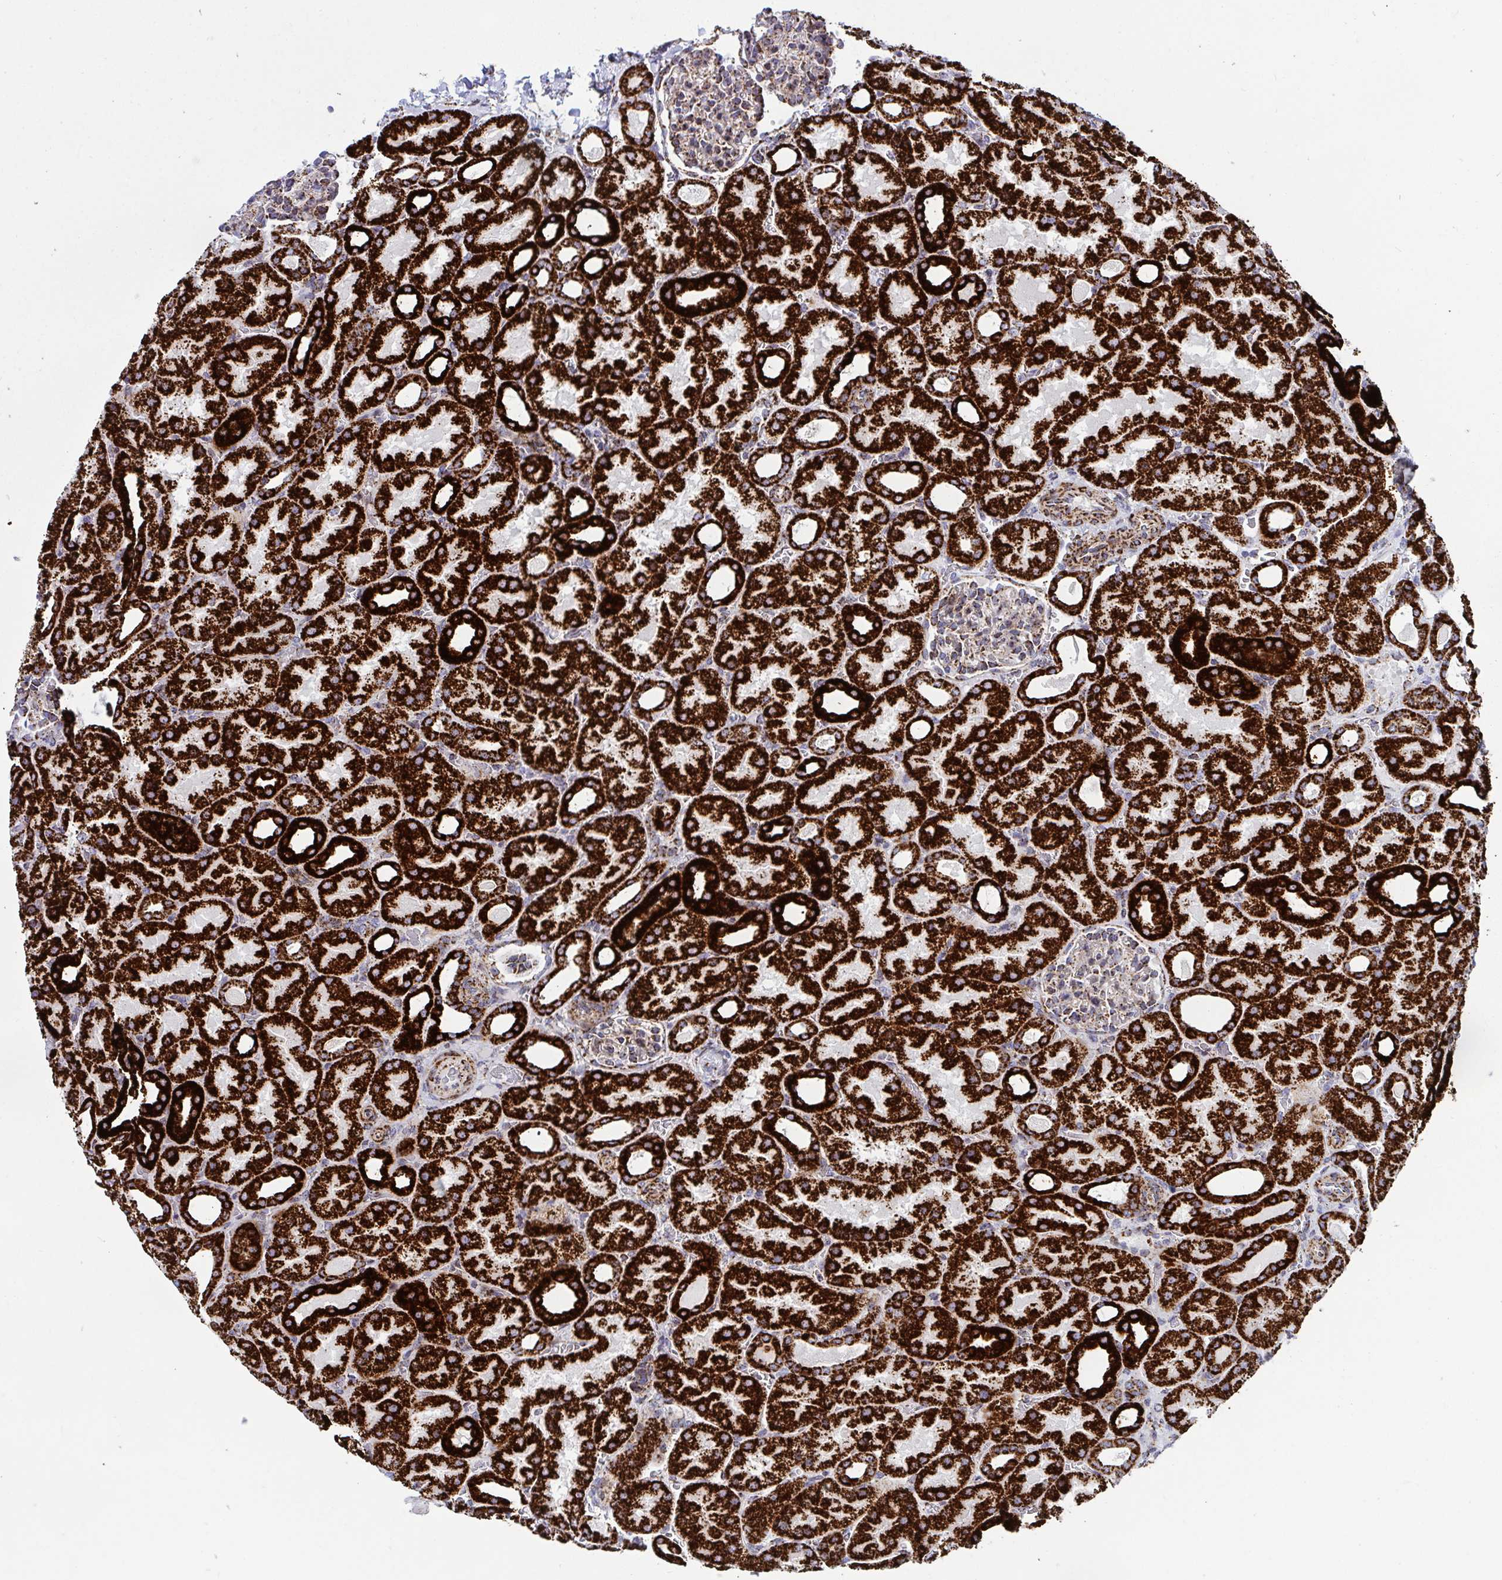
{"staining": {"intensity": "moderate", "quantity": ">75%", "location": "cytoplasmic/membranous"}, "tissue": "kidney", "cell_type": "Cells in glomeruli", "image_type": "normal", "snomed": [{"axis": "morphology", "description": "Normal tissue, NOS"}, {"axis": "topography", "description": "Kidney"}], "caption": "This photomicrograph demonstrates normal kidney stained with immunohistochemistry to label a protein in brown. The cytoplasmic/membranous of cells in glomeruli show moderate positivity for the protein. Nuclei are counter-stained blue.", "gene": "ATP5MJ", "patient": {"sex": "male", "age": 2}}